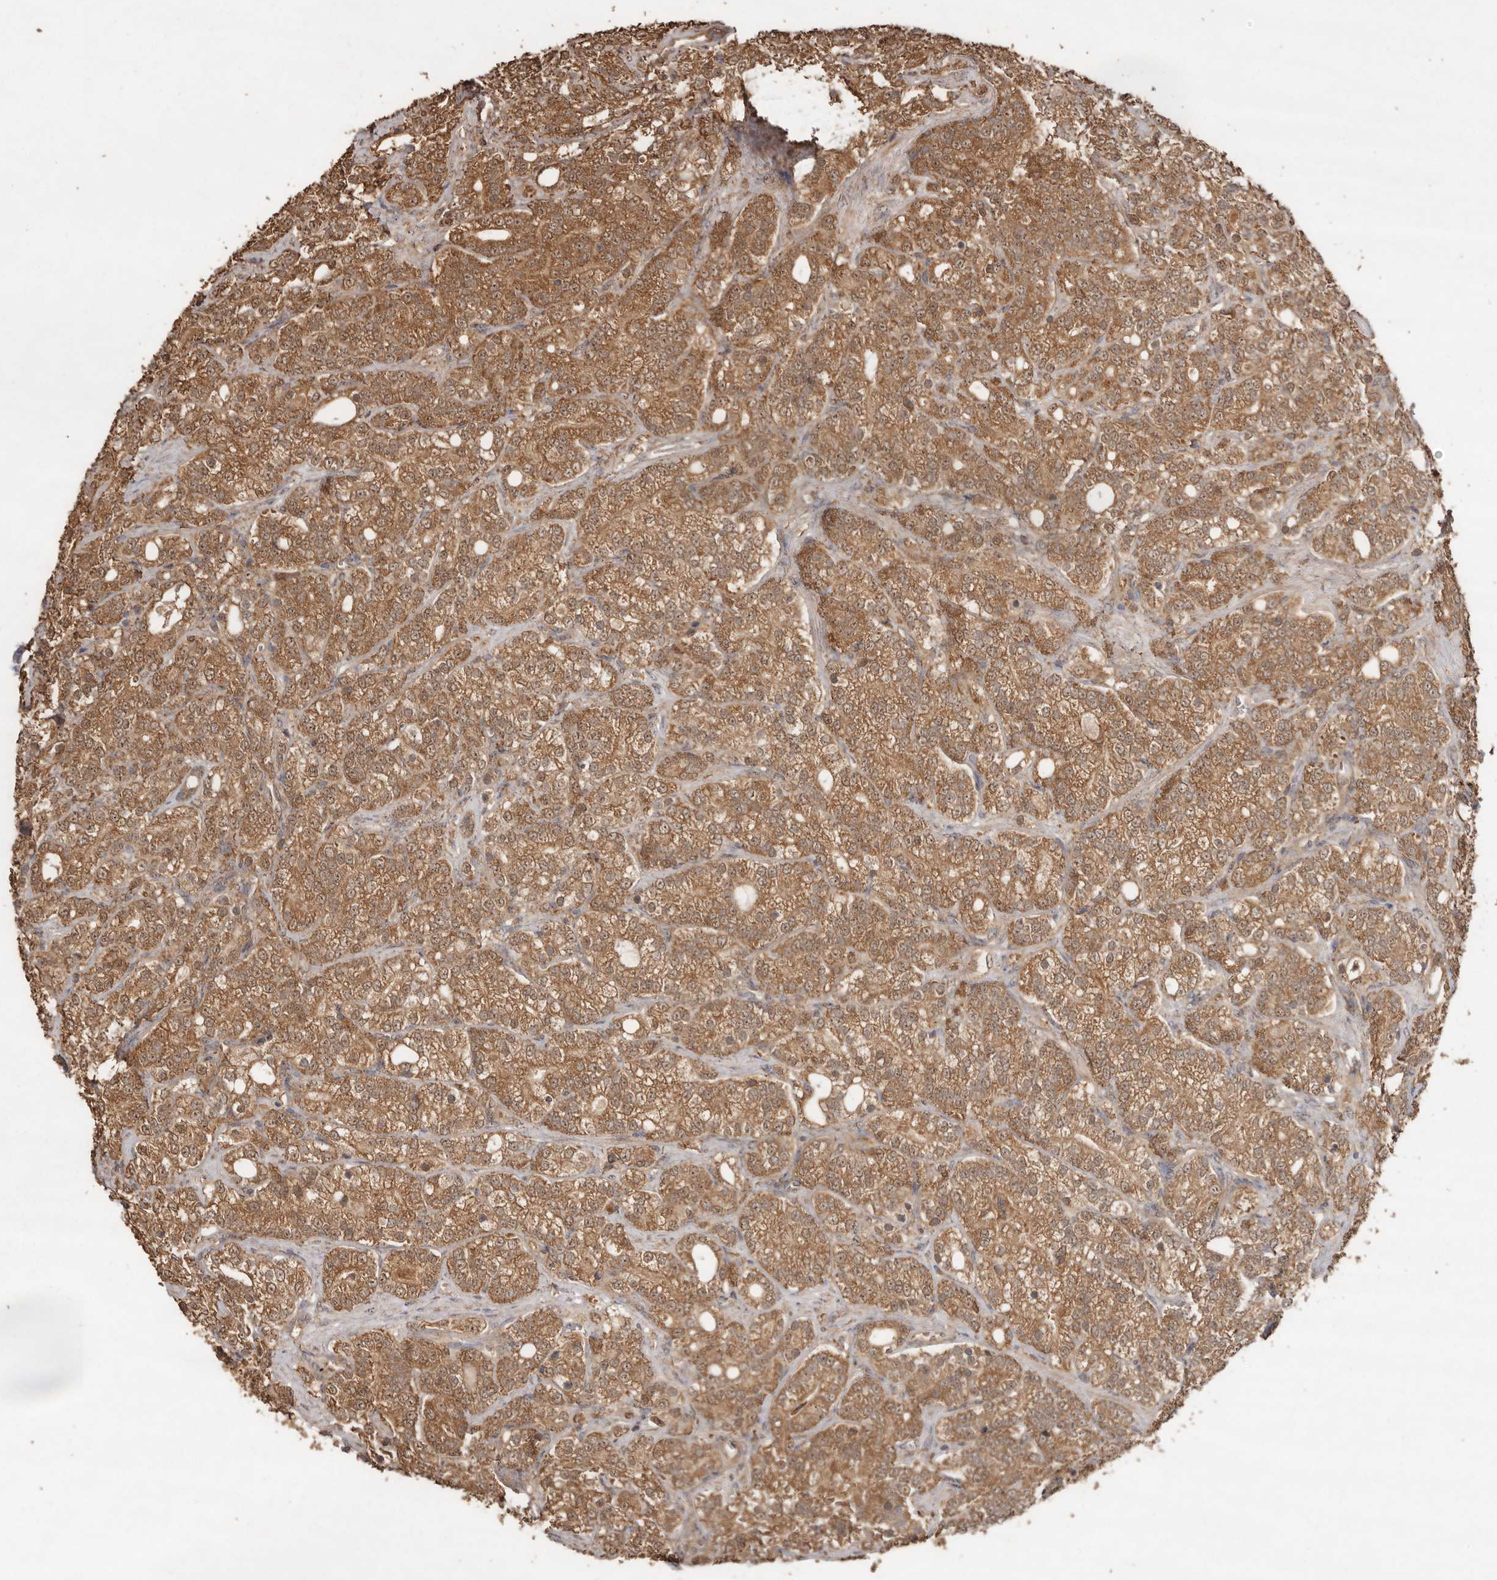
{"staining": {"intensity": "moderate", "quantity": ">75%", "location": "cytoplasmic/membranous,nuclear"}, "tissue": "prostate cancer", "cell_type": "Tumor cells", "image_type": "cancer", "snomed": [{"axis": "morphology", "description": "Adenocarcinoma, High grade"}, {"axis": "topography", "description": "Prostate"}], "caption": "Approximately >75% of tumor cells in human prostate cancer (adenocarcinoma (high-grade)) exhibit moderate cytoplasmic/membranous and nuclear protein positivity as visualized by brown immunohistochemical staining.", "gene": "RWDD1", "patient": {"sex": "male", "age": 57}}